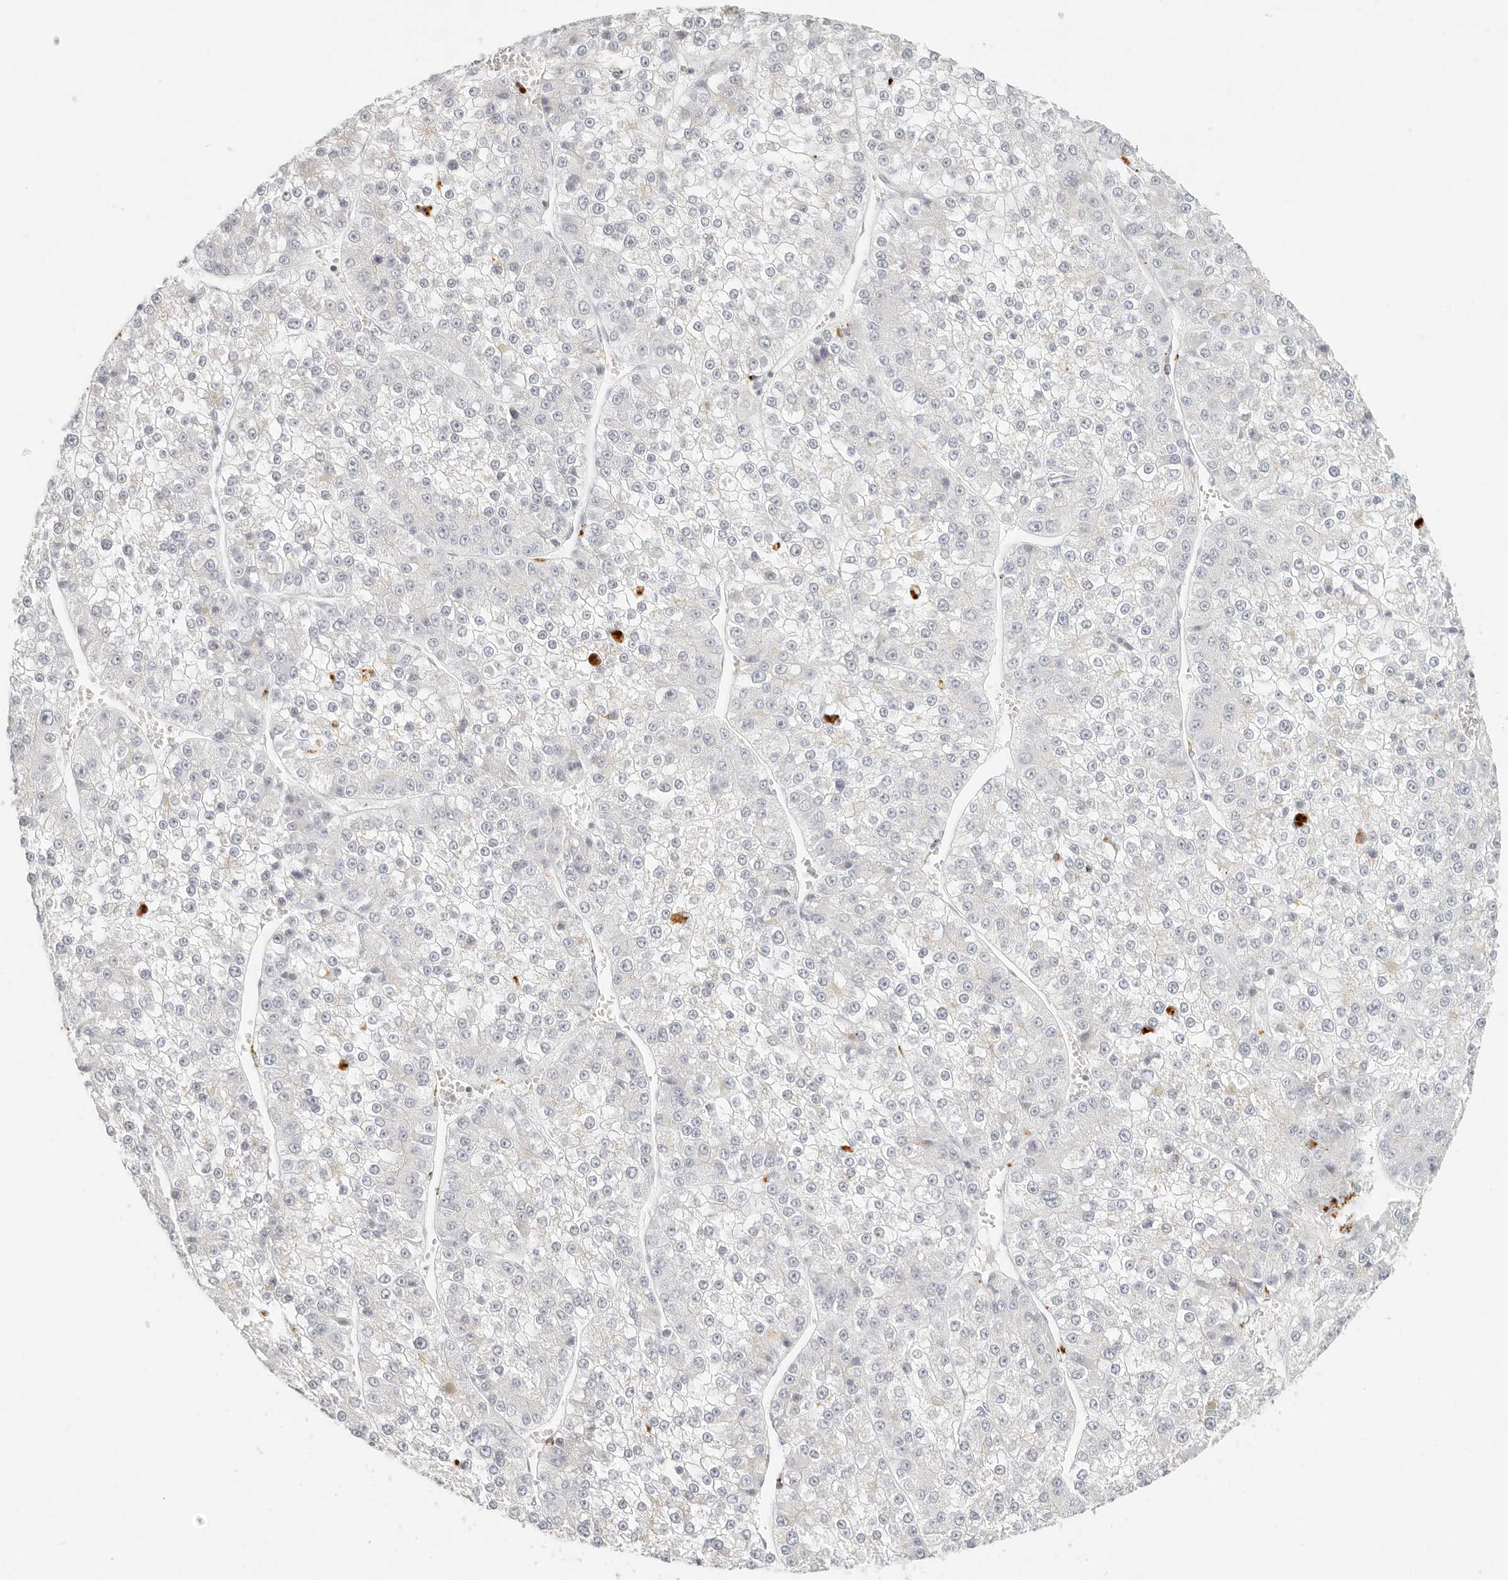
{"staining": {"intensity": "negative", "quantity": "none", "location": "none"}, "tissue": "liver cancer", "cell_type": "Tumor cells", "image_type": "cancer", "snomed": [{"axis": "morphology", "description": "Carcinoma, Hepatocellular, NOS"}, {"axis": "topography", "description": "Liver"}], "caption": "The immunohistochemistry histopathology image has no significant positivity in tumor cells of liver hepatocellular carcinoma tissue.", "gene": "RNASET2", "patient": {"sex": "female", "age": 73}}